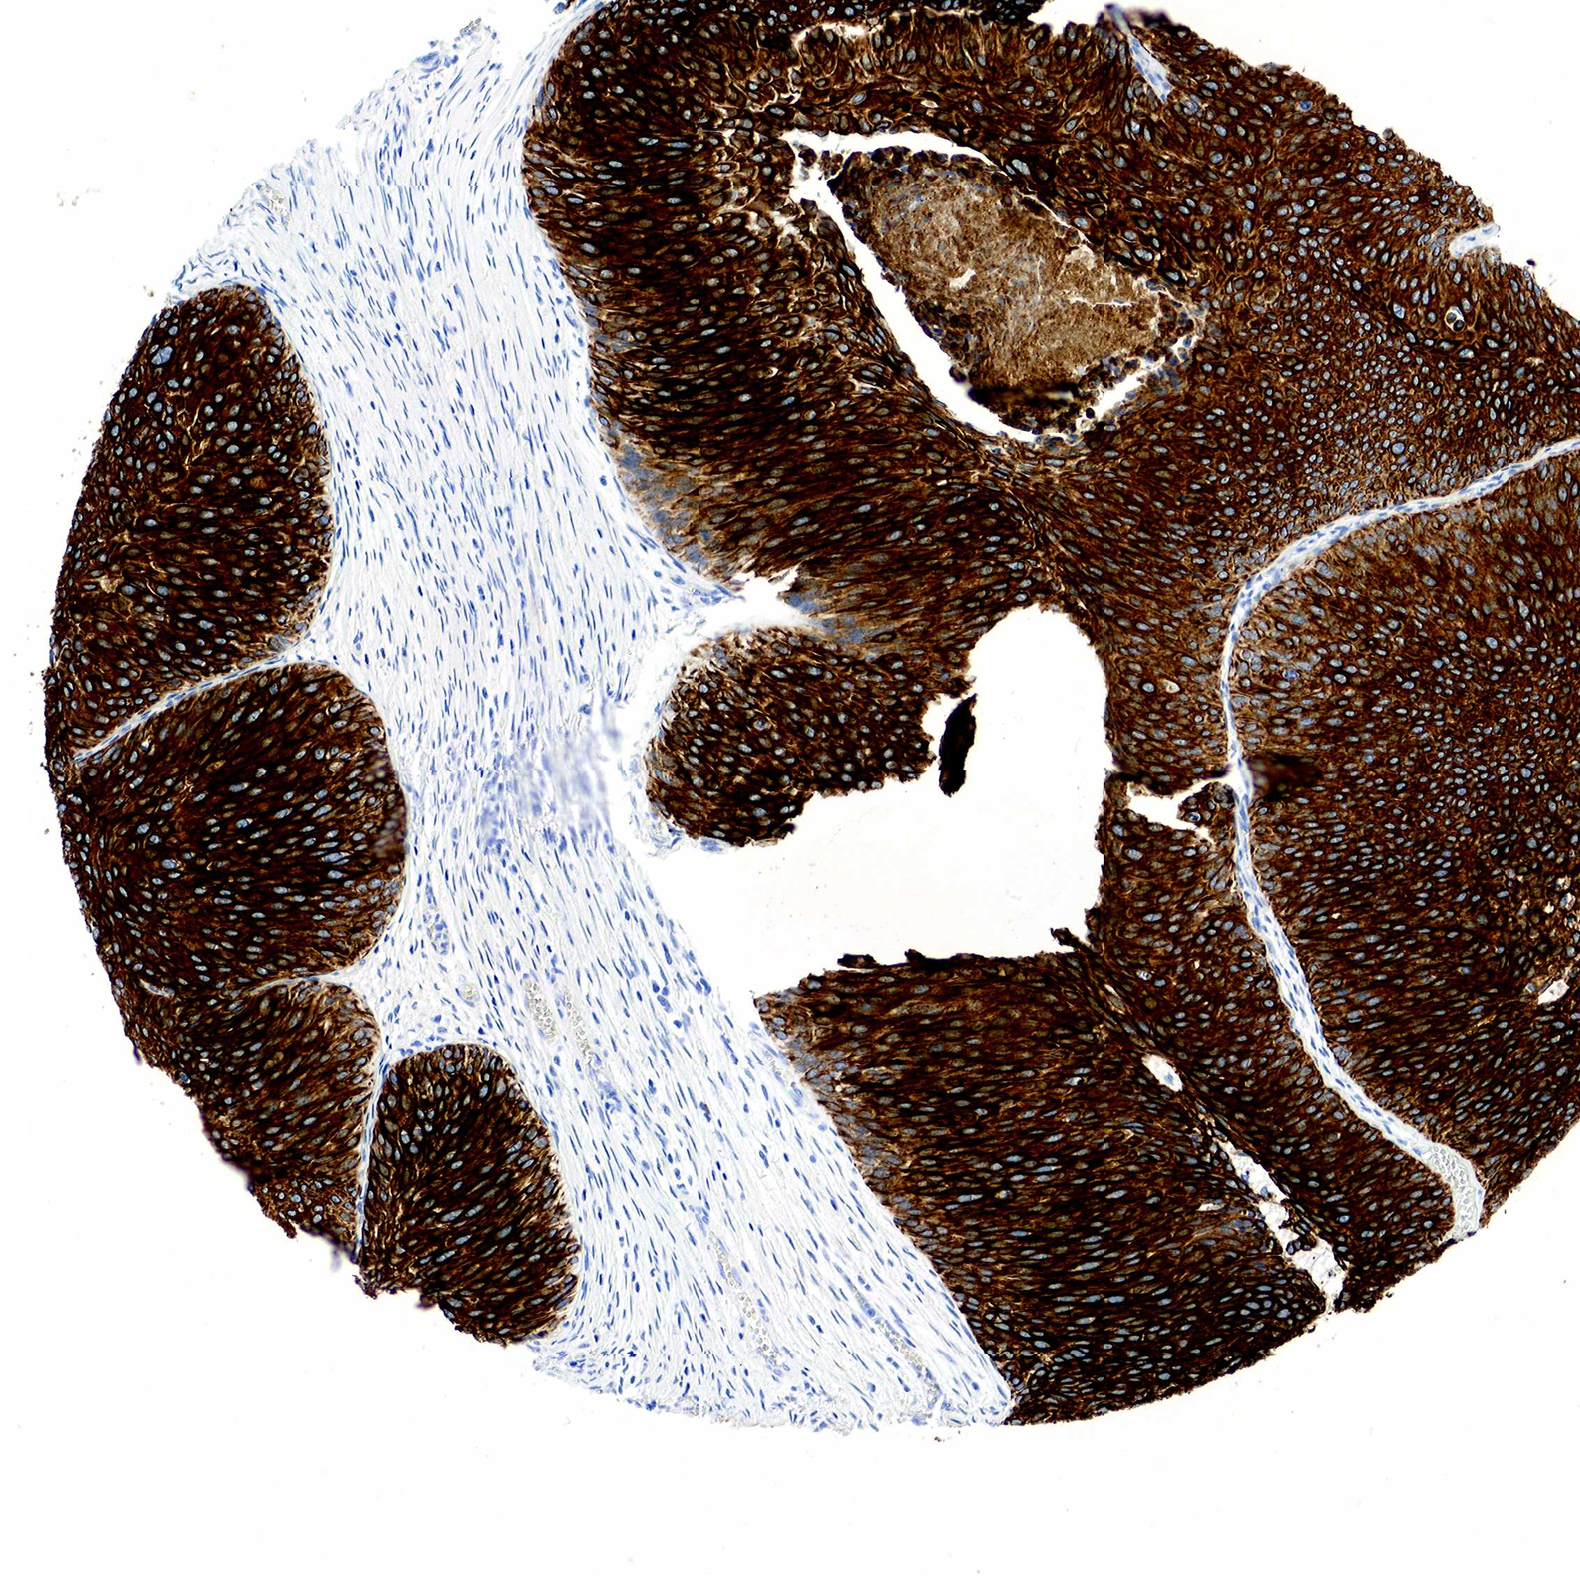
{"staining": {"intensity": "strong", "quantity": ">75%", "location": "cytoplasmic/membranous"}, "tissue": "urothelial cancer", "cell_type": "Tumor cells", "image_type": "cancer", "snomed": [{"axis": "morphology", "description": "Urothelial carcinoma, Low grade"}, {"axis": "topography", "description": "Urinary bladder"}], "caption": "High-magnification brightfield microscopy of low-grade urothelial carcinoma stained with DAB (3,3'-diaminobenzidine) (brown) and counterstained with hematoxylin (blue). tumor cells exhibit strong cytoplasmic/membranous expression is identified in approximately>75% of cells.", "gene": "KRT18", "patient": {"sex": "male", "age": 84}}